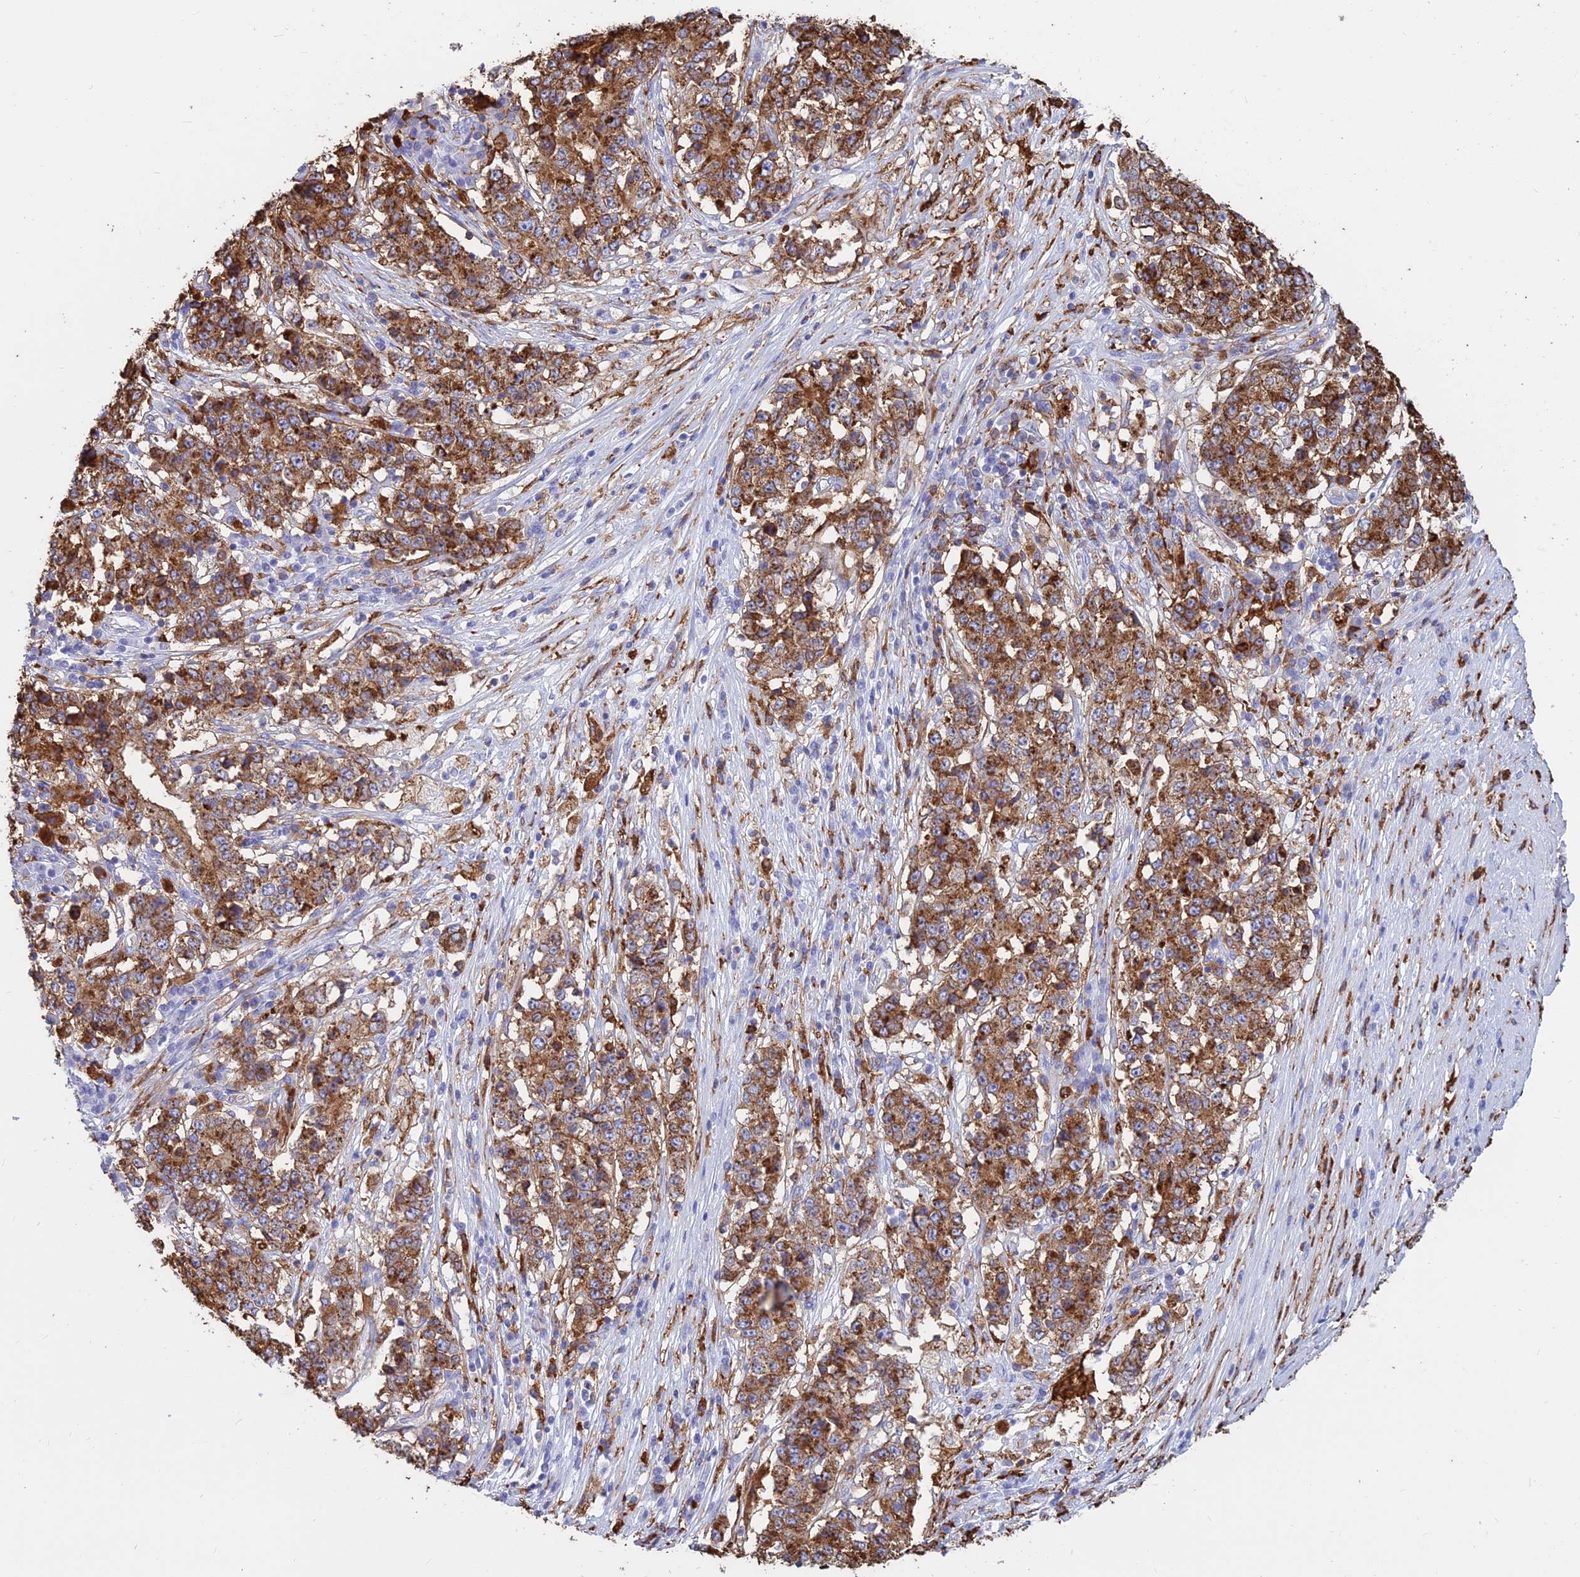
{"staining": {"intensity": "moderate", "quantity": ">75%", "location": "cytoplasmic/membranous"}, "tissue": "stomach cancer", "cell_type": "Tumor cells", "image_type": "cancer", "snomed": [{"axis": "morphology", "description": "Adenocarcinoma, NOS"}, {"axis": "topography", "description": "Stomach"}], "caption": "Protein staining of adenocarcinoma (stomach) tissue displays moderate cytoplasmic/membranous expression in about >75% of tumor cells.", "gene": "HLA-DRB1", "patient": {"sex": "male", "age": 59}}